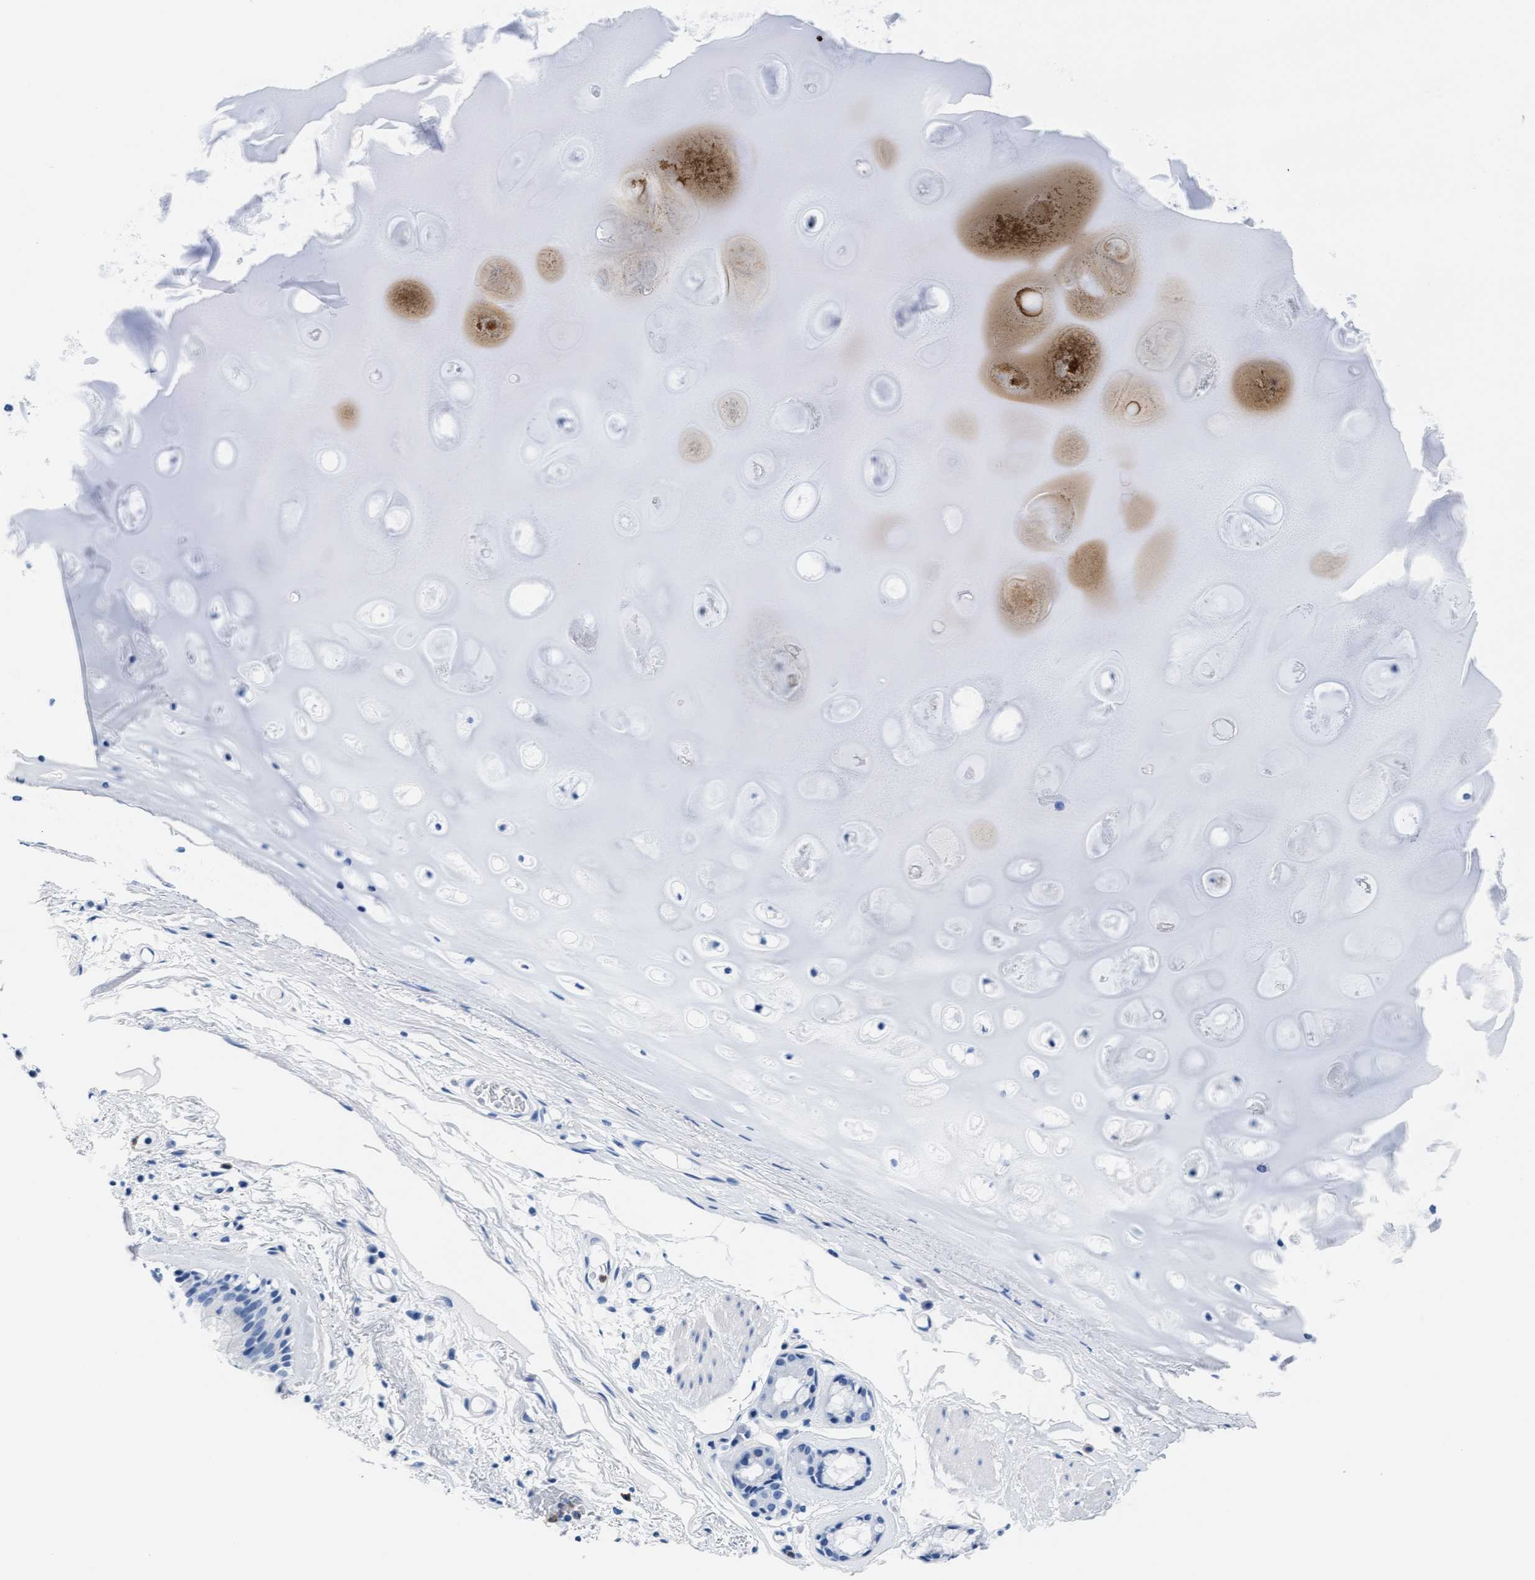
{"staining": {"intensity": "negative", "quantity": "none", "location": "none"}, "tissue": "bronchus", "cell_type": "Respiratory epithelial cells", "image_type": "normal", "snomed": [{"axis": "morphology", "description": "Normal tissue, NOS"}, {"axis": "topography", "description": "Cartilage tissue"}], "caption": "Immunohistochemistry (IHC) image of benign human bronchus stained for a protein (brown), which demonstrates no staining in respiratory epithelial cells. (IHC, brightfield microscopy, high magnification).", "gene": "MMP8", "patient": {"sex": "female", "age": 63}}